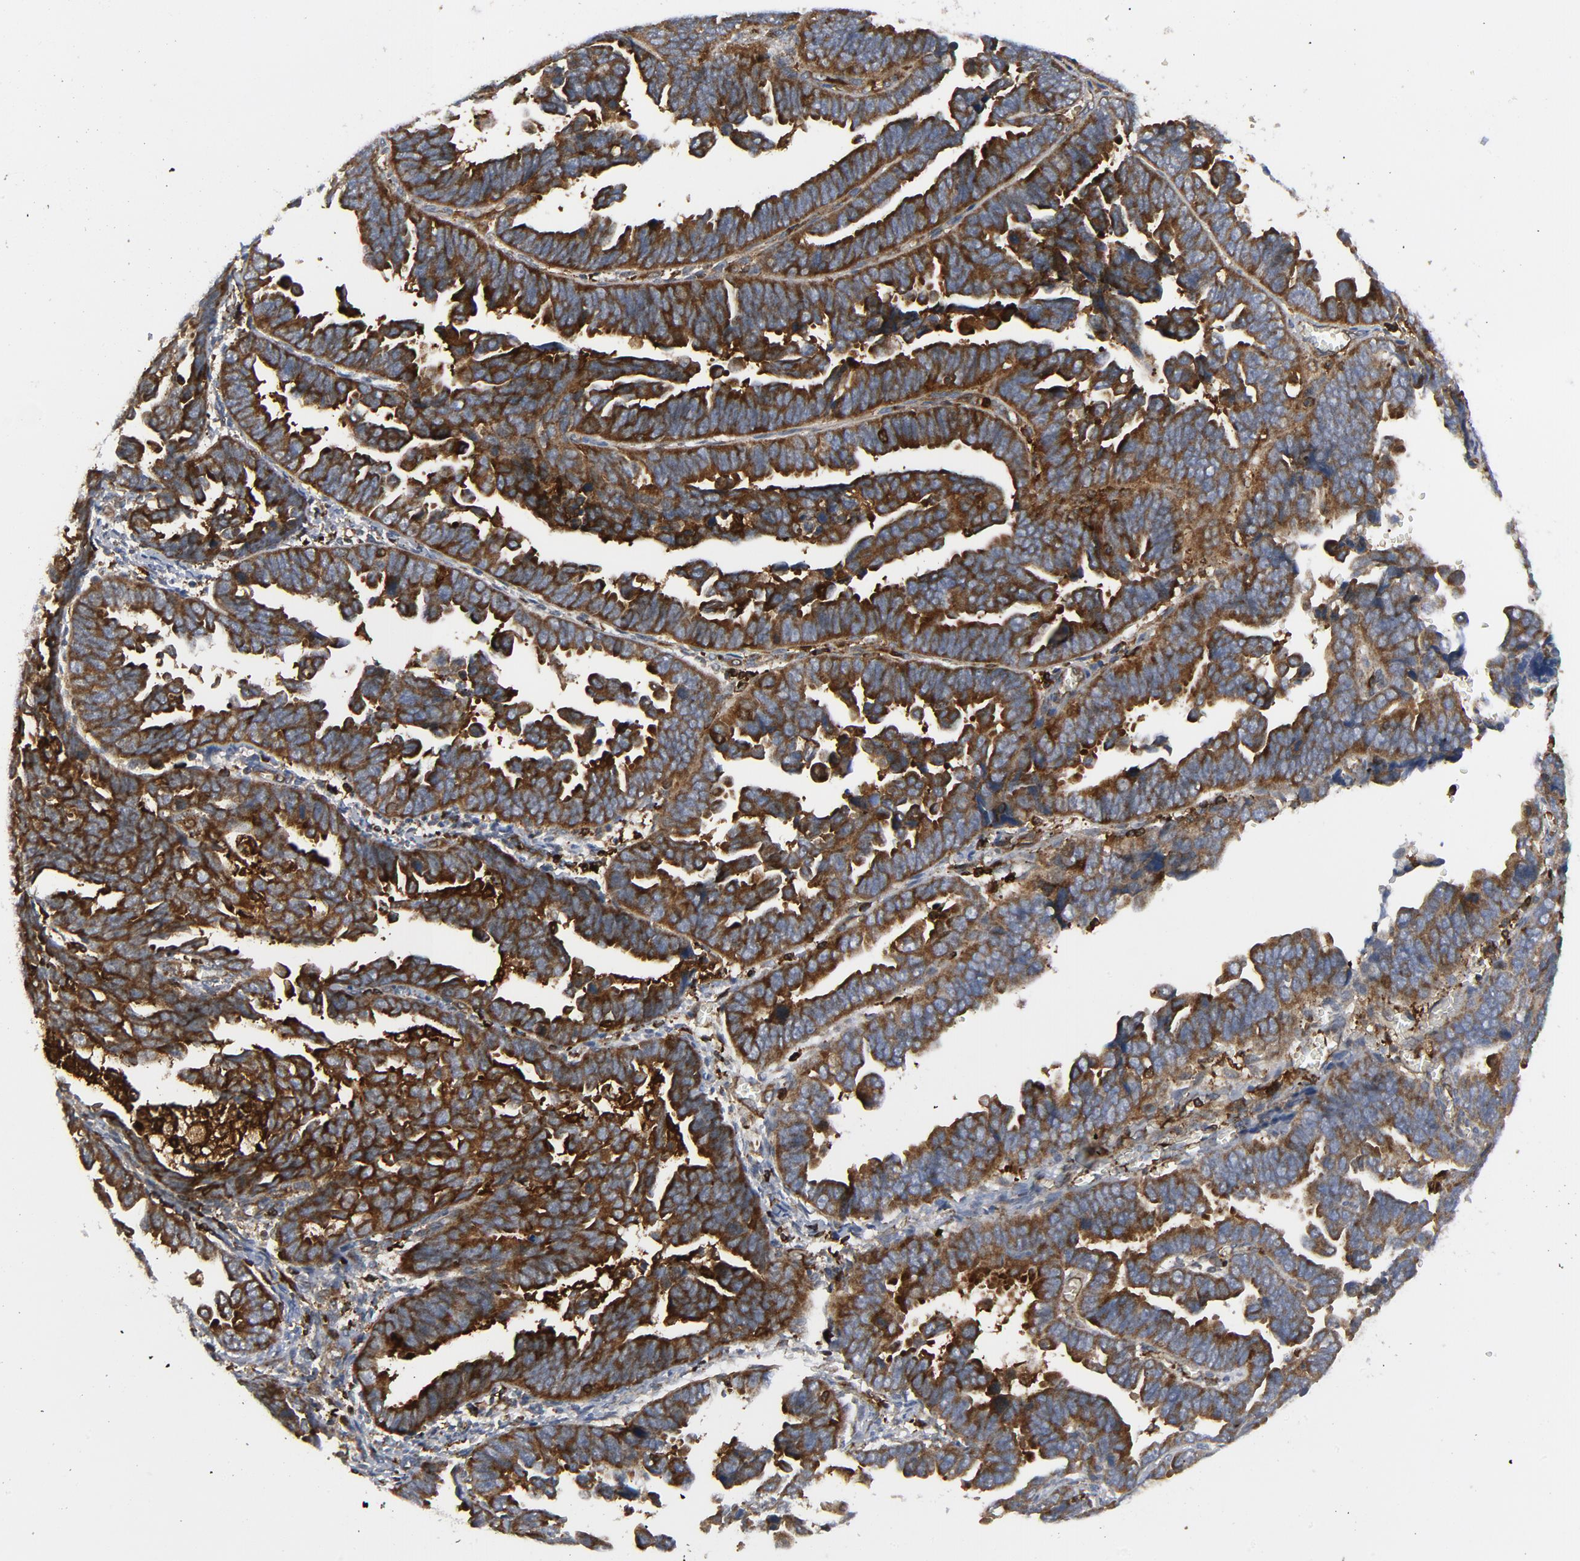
{"staining": {"intensity": "strong", "quantity": ">75%", "location": "cytoplasmic/membranous"}, "tissue": "endometrial cancer", "cell_type": "Tumor cells", "image_type": "cancer", "snomed": [{"axis": "morphology", "description": "Adenocarcinoma, NOS"}, {"axis": "topography", "description": "Endometrium"}], "caption": "Immunohistochemical staining of endometrial adenocarcinoma reveals strong cytoplasmic/membranous protein expression in approximately >75% of tumor cells.", "gene": "YES1", "patient": {"sex": "female", "age": 75}}